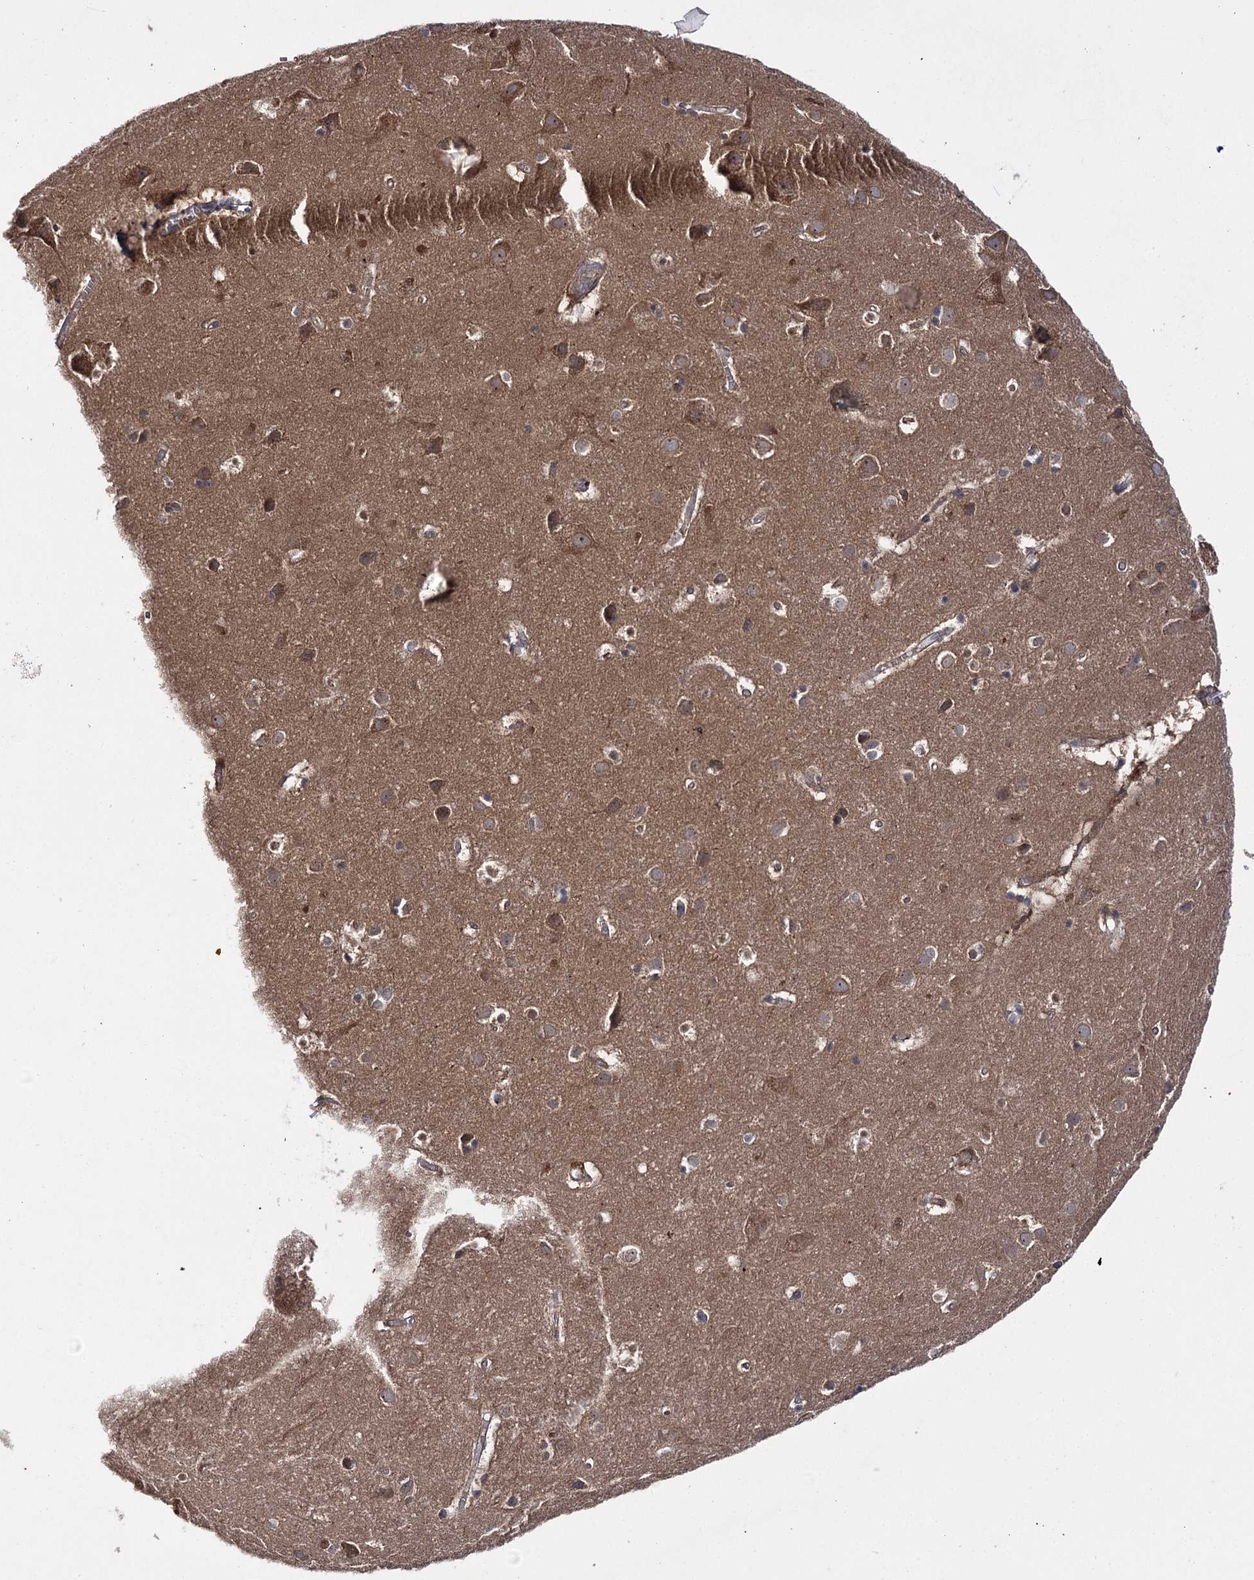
{"staining": {"intensity": "moderate", "quantity": ">75%", "location": "cytoplasmic/membranous"}, "tissue": "cerebral cortex", "cell_type": "Endothelial cells", "image_type": "normal", "snomed": [{"axis": "morphology", "description": "Normal tissue, NOS"}, {"axis": "topography", "description": "Cerebral cortex"}], "caption": "This micrograph shows normal cerebral cortex stained with IHC to label a protein in brown. The cytoplasmic/membranous of endothelial cells show moderate positivity for the protein. Nuclei are counter-stained blue.", "gene": "BCR", "patient": {"sex": "male", "age": 54}}